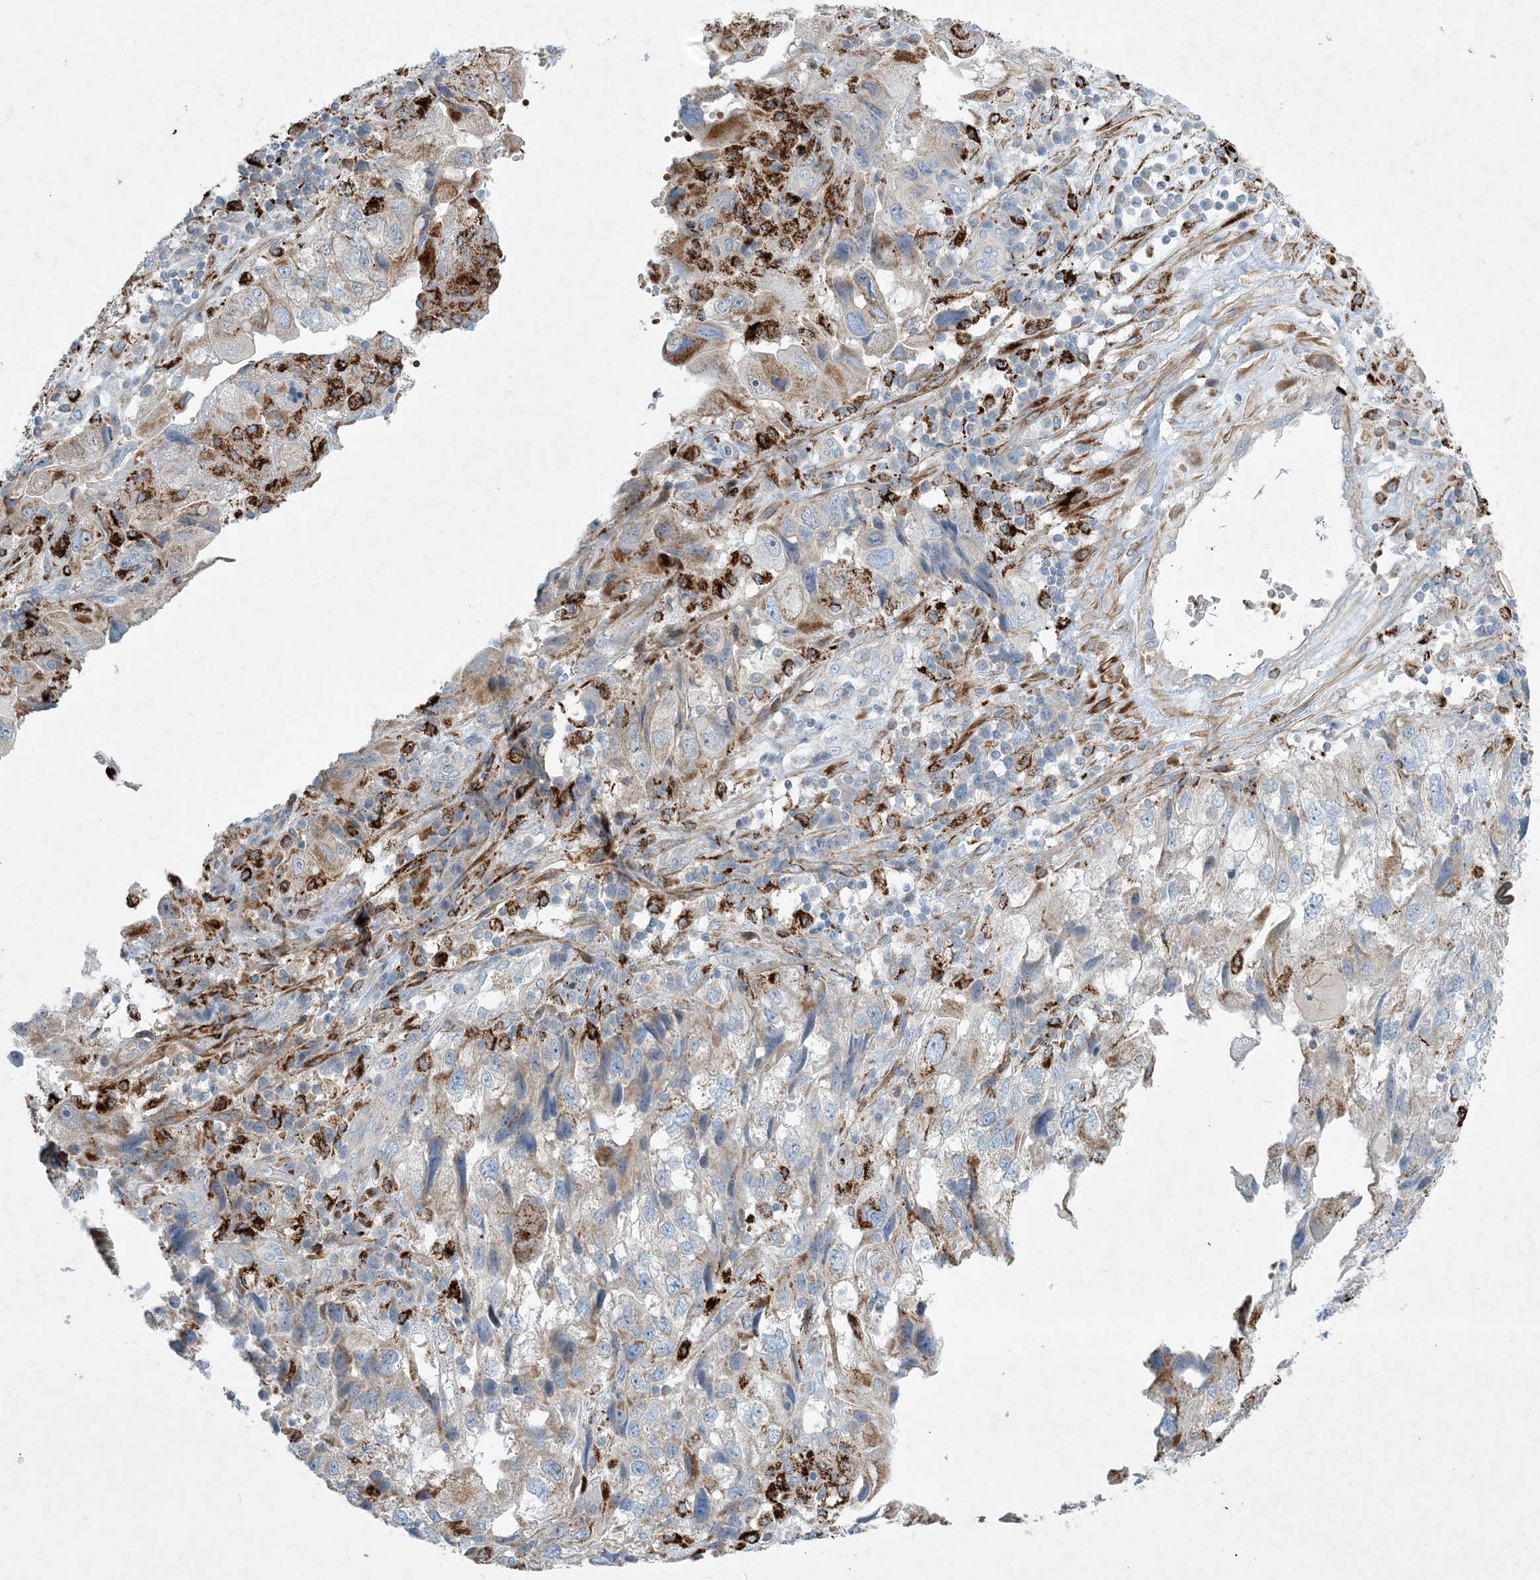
{"staining": {"intensity": "moderate", "quantity": "<25%", "location": "cytoplasmic/membranous"}, "tissue": "endometrial cancer", "cell_type": "Tumor cells", "image_type": "cancer", "snomed": [{"axis": "morphology", "description": "Adenocarcinoma, NOS"}, {"axis": "topography", "description": "Endometrium"}], "caption": "An image showing moderate cytoplasmic/membranous staining in about <25% of tumor cells in endometrial cancer (adenocarcinoma), as visualized by brown immunohistochemical staining.", "gene": "LTN1", "patient": {"sex": "female", "age": 49}}